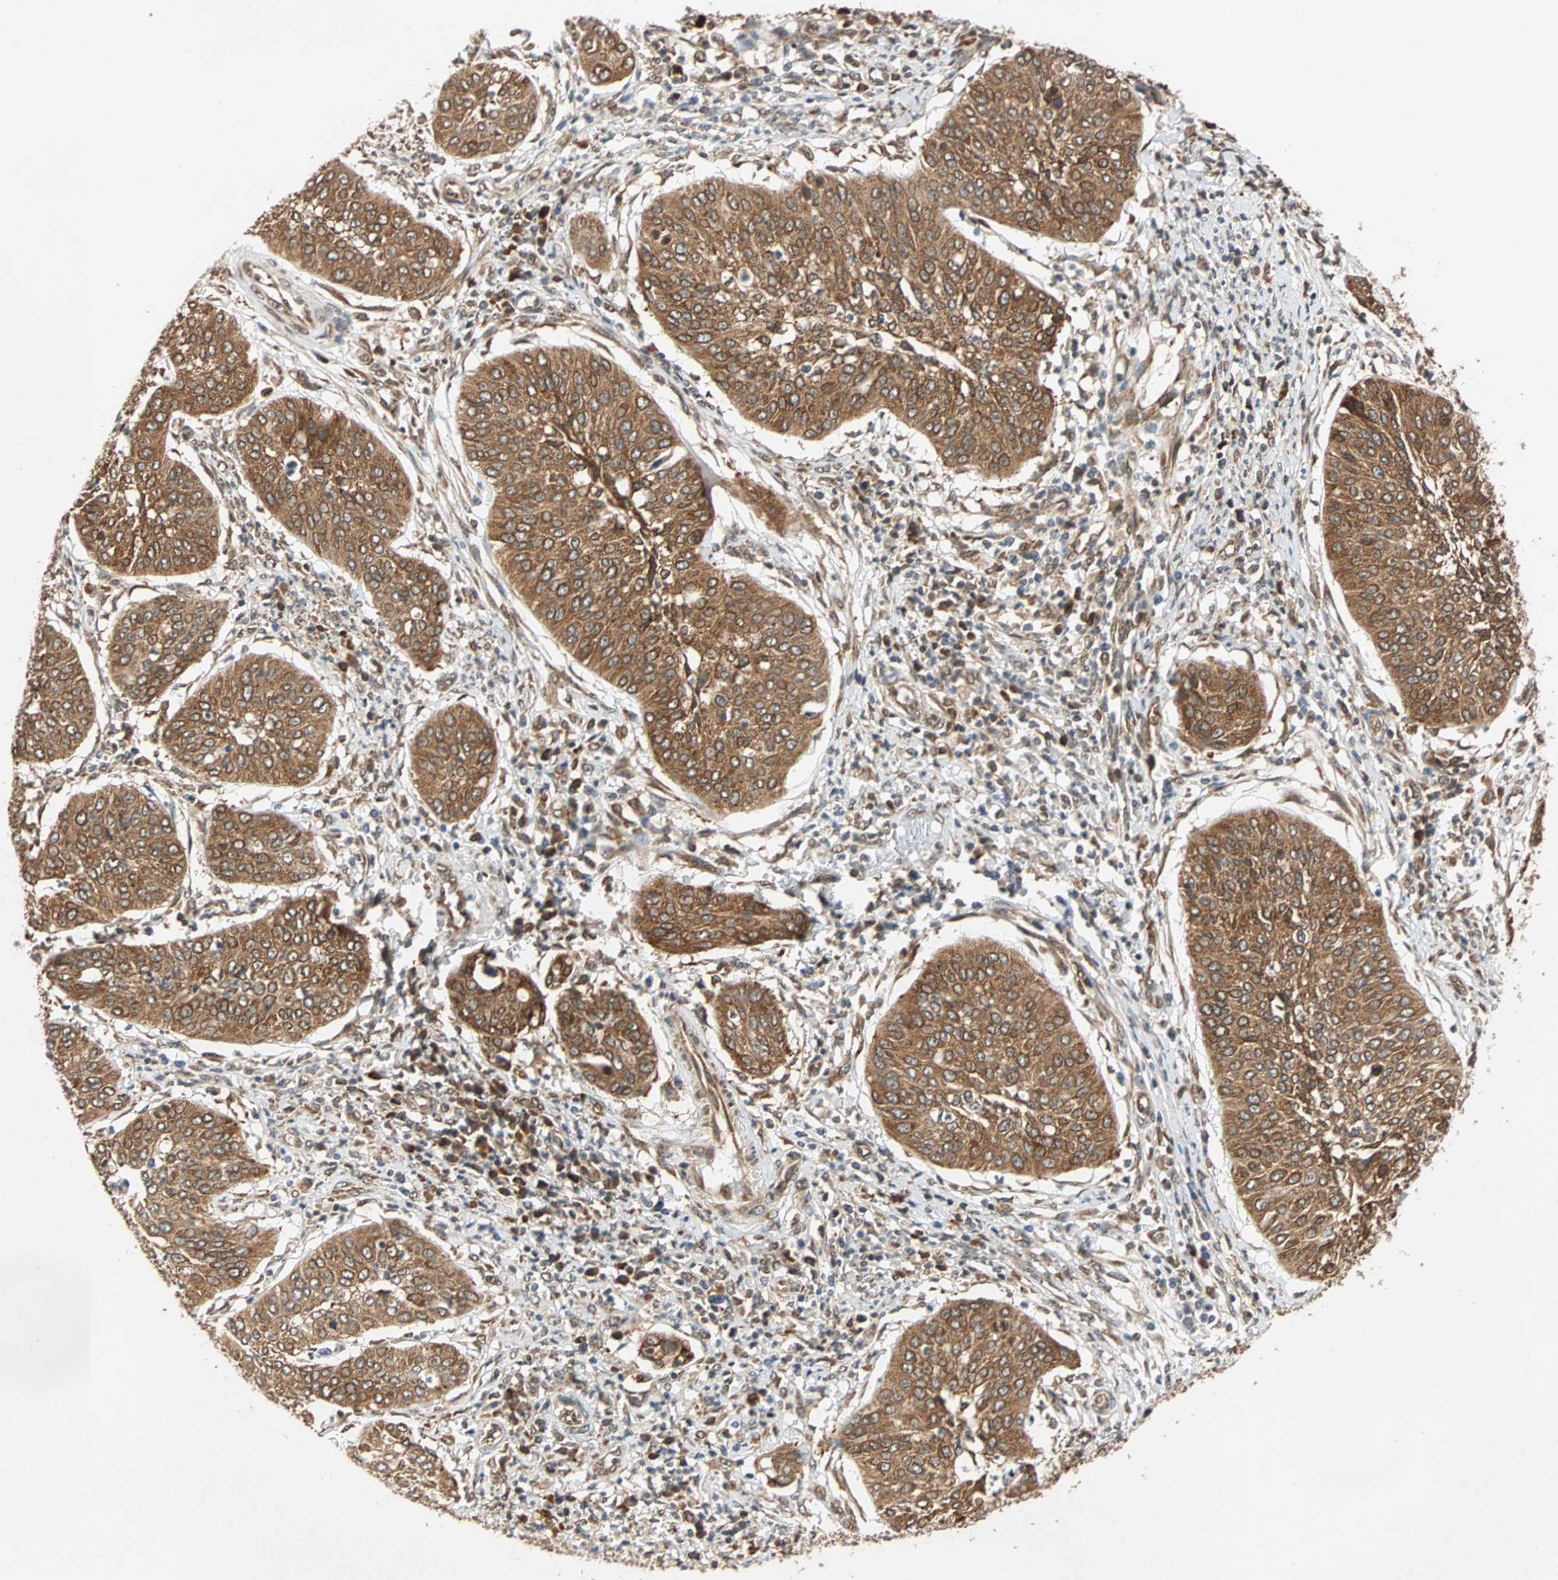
{"staining": {"intensity": "moderate", "quantity": ">75%", "location": "cytoplasmic/membranous"}, "tissue": "cervical cancer", "cell_type": "Tumor cells", "image_type": "cancer", "snomed": [{"axis": "morphology", "description": "Normal tissue, NOS"}, {"axis": "morphology", "description": "Squamous cell carcinoma, NOS"}, {"axis": "topography", "description": "Cervix"}], "caption": "There is medium levels of moderate cytoplasmic/membranous positivity in tumor cells of cervical cancer, as demonstrated by immunohistochemical staining (brown color).", "gene": "AUP1", "patient": {"sex": "female", "age": 39}}